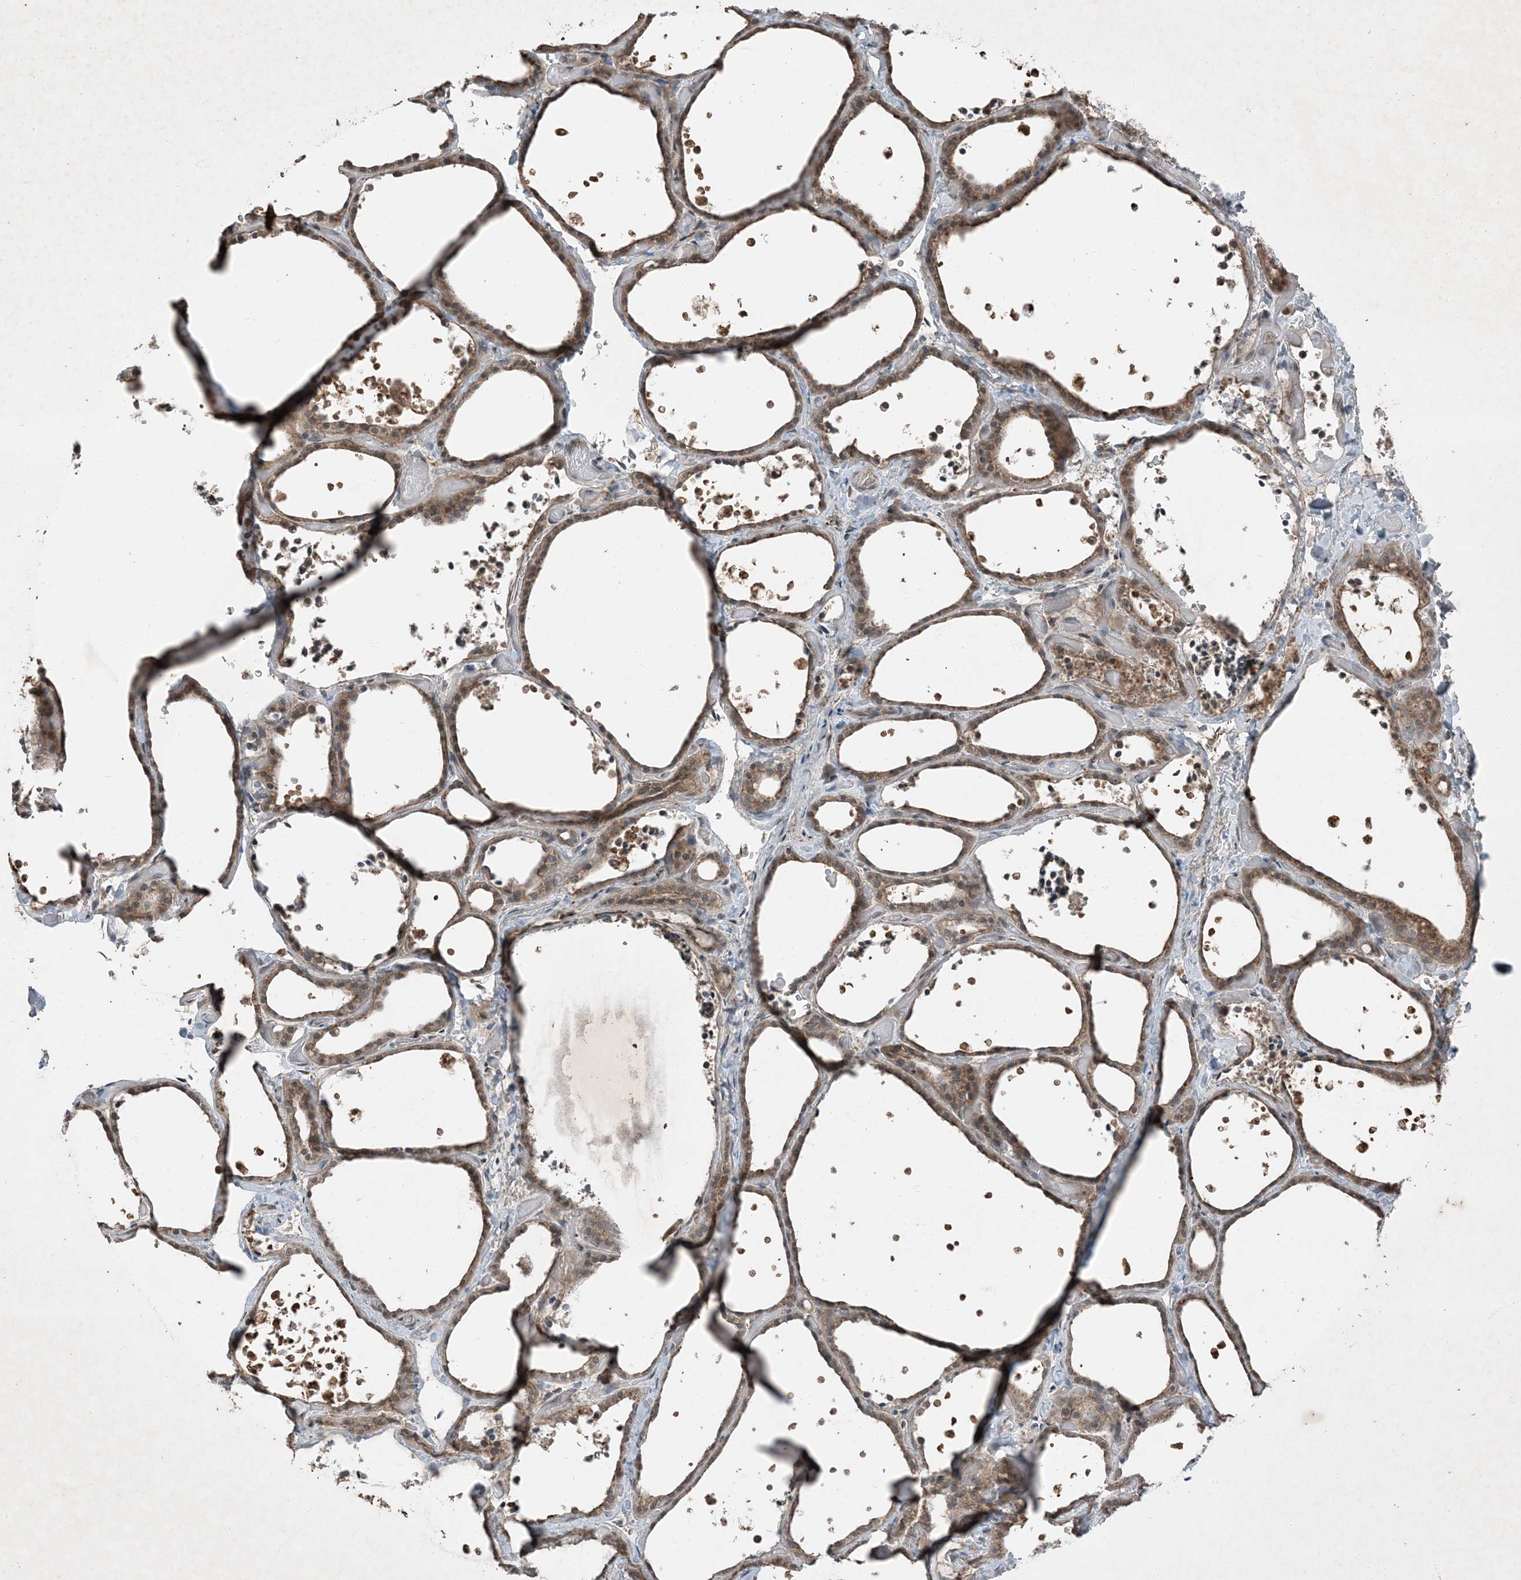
{"staining": {"intensity": "weak", "quantity": ">75%", "location": "cytoplasmic/membranous"}, "tissue": "thyroid gland", "cell_type": "Glandular cells", "image_type": "normal", "snomed": [{"axis": "morphology", "description": "Normal tissue, NOS"}, {"axis": "topography", "description": "Thyroid gland"}], "caption": "Immunohistochemical staining of benign thyroid gland shows low levels of weak cytoplasmic/membranous staining in approximately >75% of glandular cells. Nuclei are stained in blue.", "gene": "MDN1", "patient": {"sex": "female", "age": 44}}